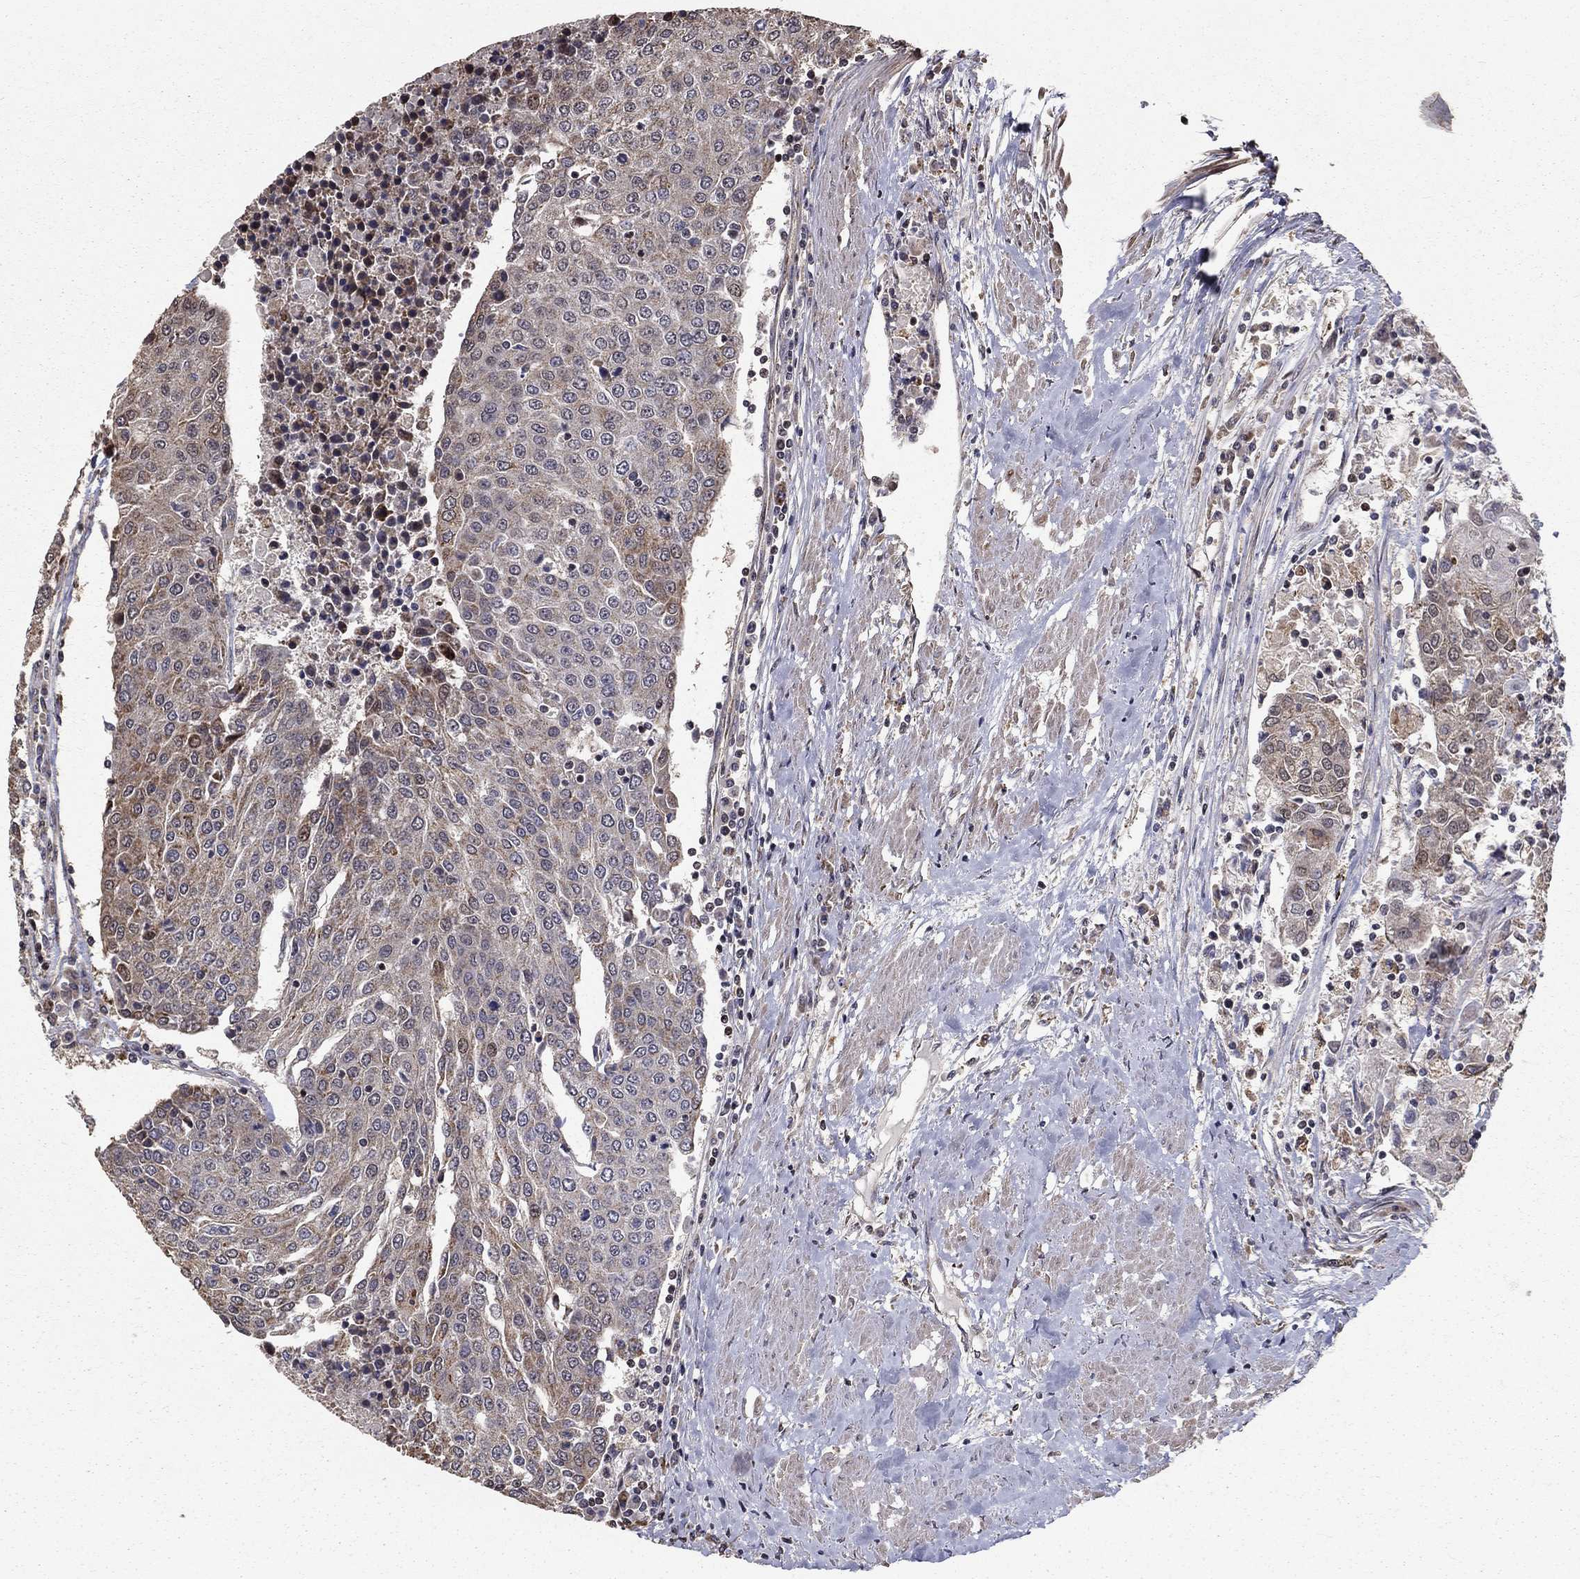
{"staining": {"intensity": "negative", "quantity": "none", "location": "none"}, "tissue": "urothelial cancer", "cell_type": "Tumor cells", "image_type": "cancer", "snomed": [{"axis": "morphology", "description": "Urothelial carcinoma, High grade"}, {"axis": "topography", "description": "Urinary bladder"}], "caption": "High-grade urothelial carcinoma stained for a protein using immunohistochemistry shows no positivity tumor cells.", "gene": "ACOT13", "patient": {"sex": "female", "age": 85}}